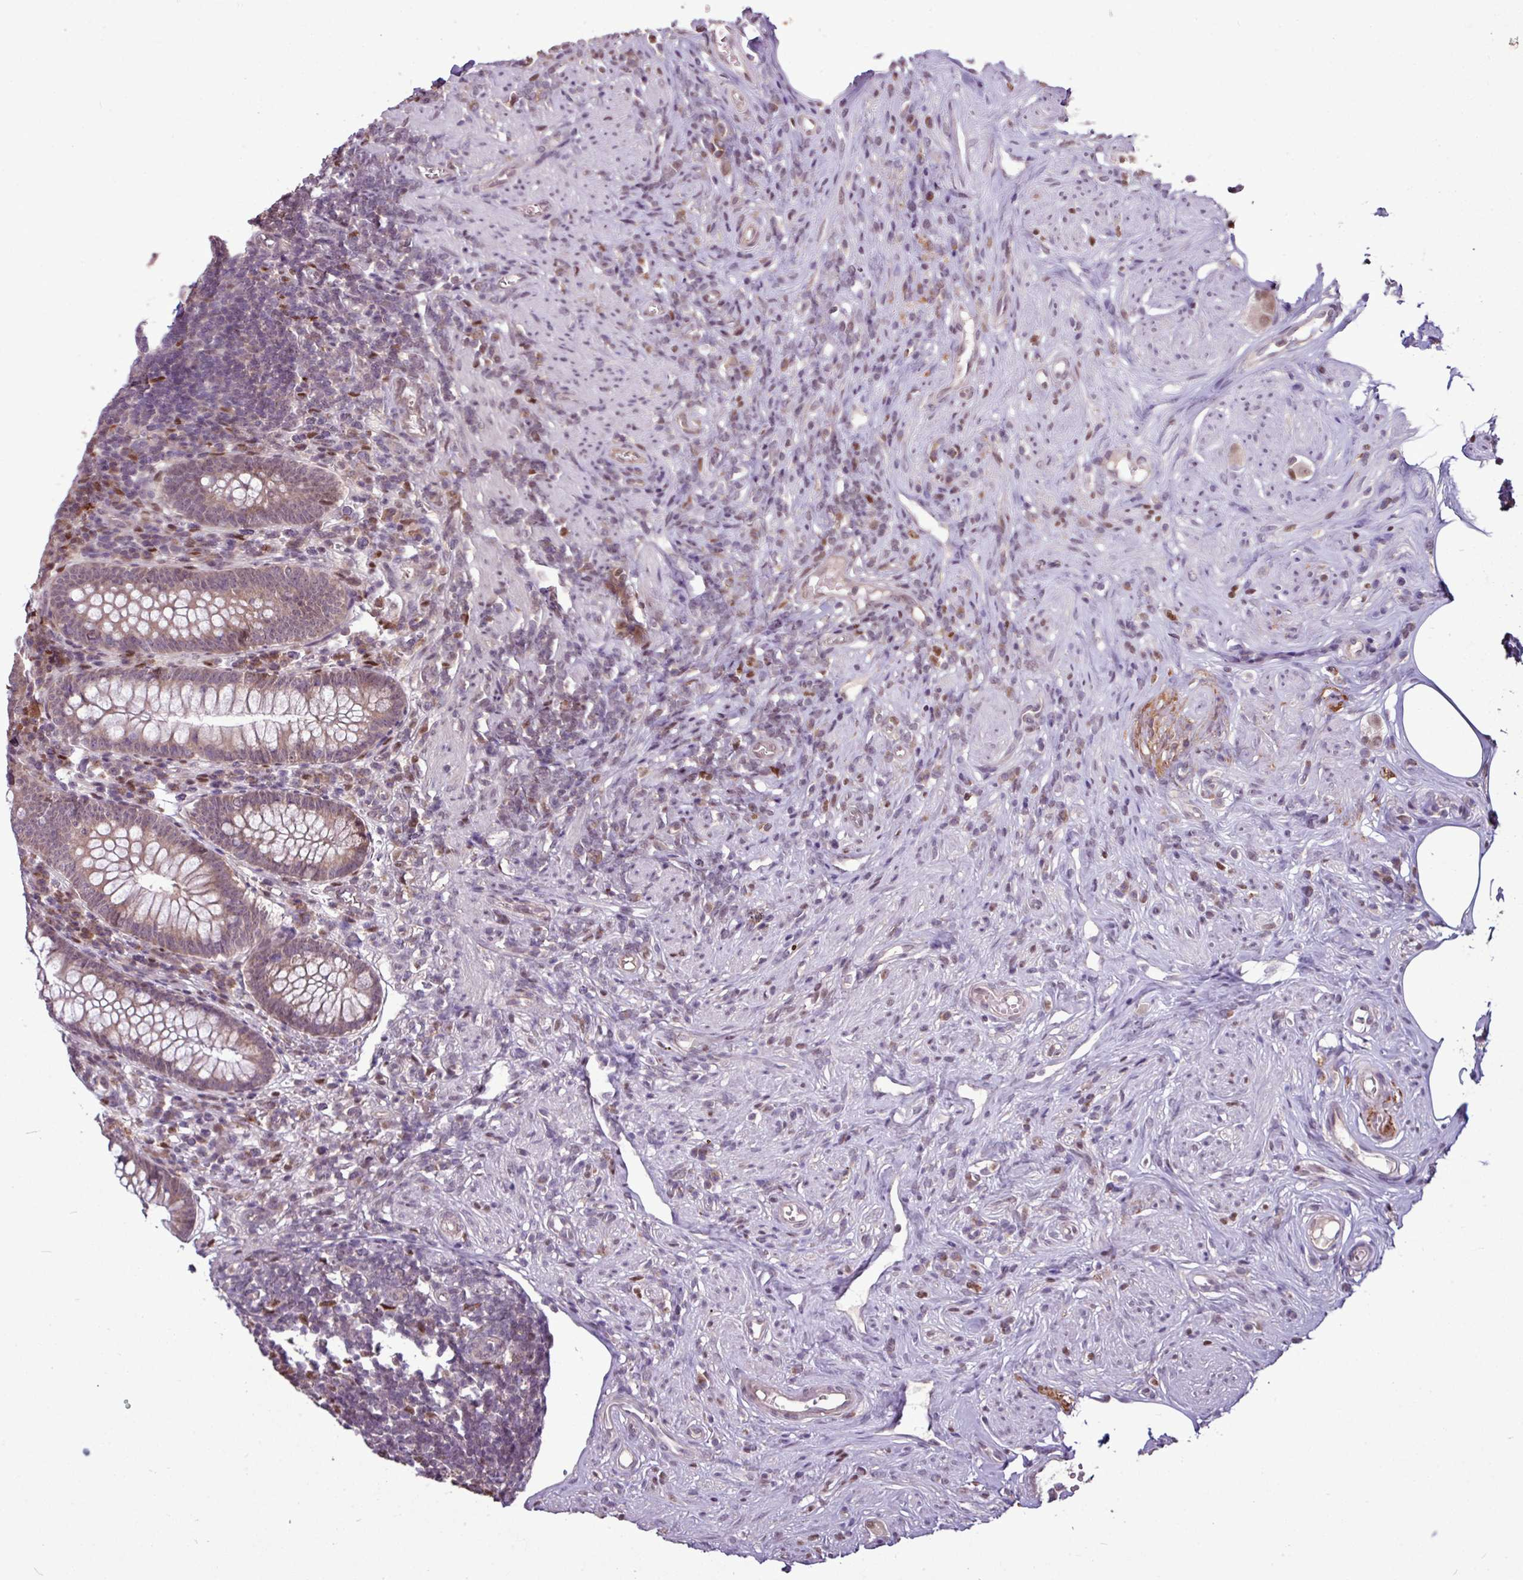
{"staining": {"intensity": "weak", "quantity": ">75%", "location": "cytoplasmic/membranous"}, "tissue": "appendix", "cell_type": "Glandular cells", "image_type": "normal", "snomed": [{"axis": "morphology", "description": "Normal tissue, NOS"}, {"axis": "topography", "description": "Appendix"}], "caption": "Immunohistochemical staining of normal human appendix demonstrates >75% levels of weak cytoplasmic/membranous protein expression in about >75% of glandular cells.", "gene": "SKIC2", "patient": {"sex": "female", "age": 56}}